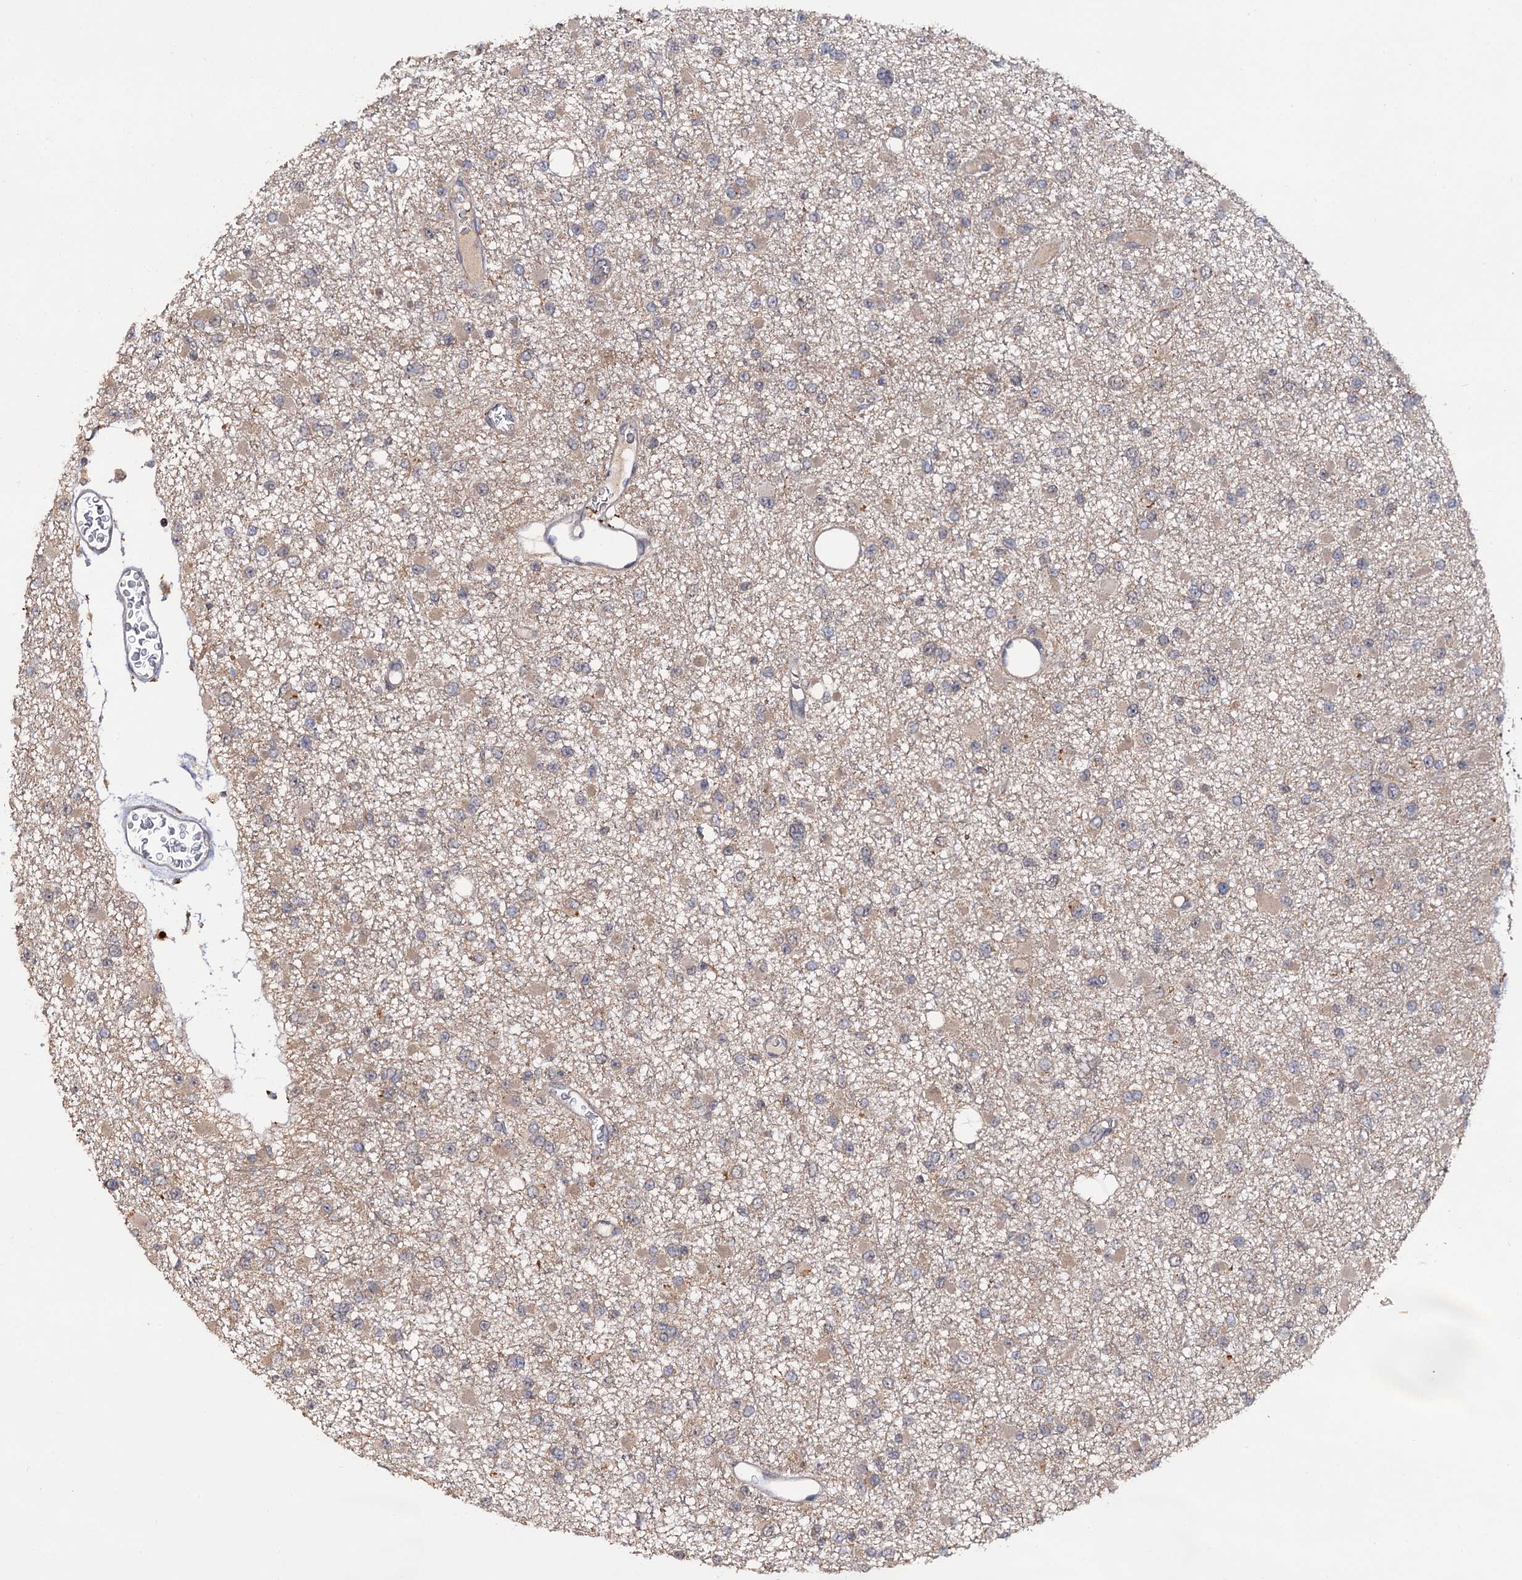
{"staining": {"intensity": "weak", "quantity": "25%-75%", "location": "cytoplasmic/membranous"}, "tissue": "glioma", "cell_type": "Tumor cells", "image_type": "cancer", "snomed": [{"axis": "morphology", "description": "Glioma, malignant, Low grade"}, {"axis": "topography", "description": "Brain"}], "caption": "Immunohistochemistry (IHC) (DAB (3,3'-diaminobenzidine)) staining of human glioma reveals weak cytoplasmic/membranous protein staining in about 25%-75% of tumor cells.", "gene": "LRRC63", "patient": {"sex": "female", "age": 22}}